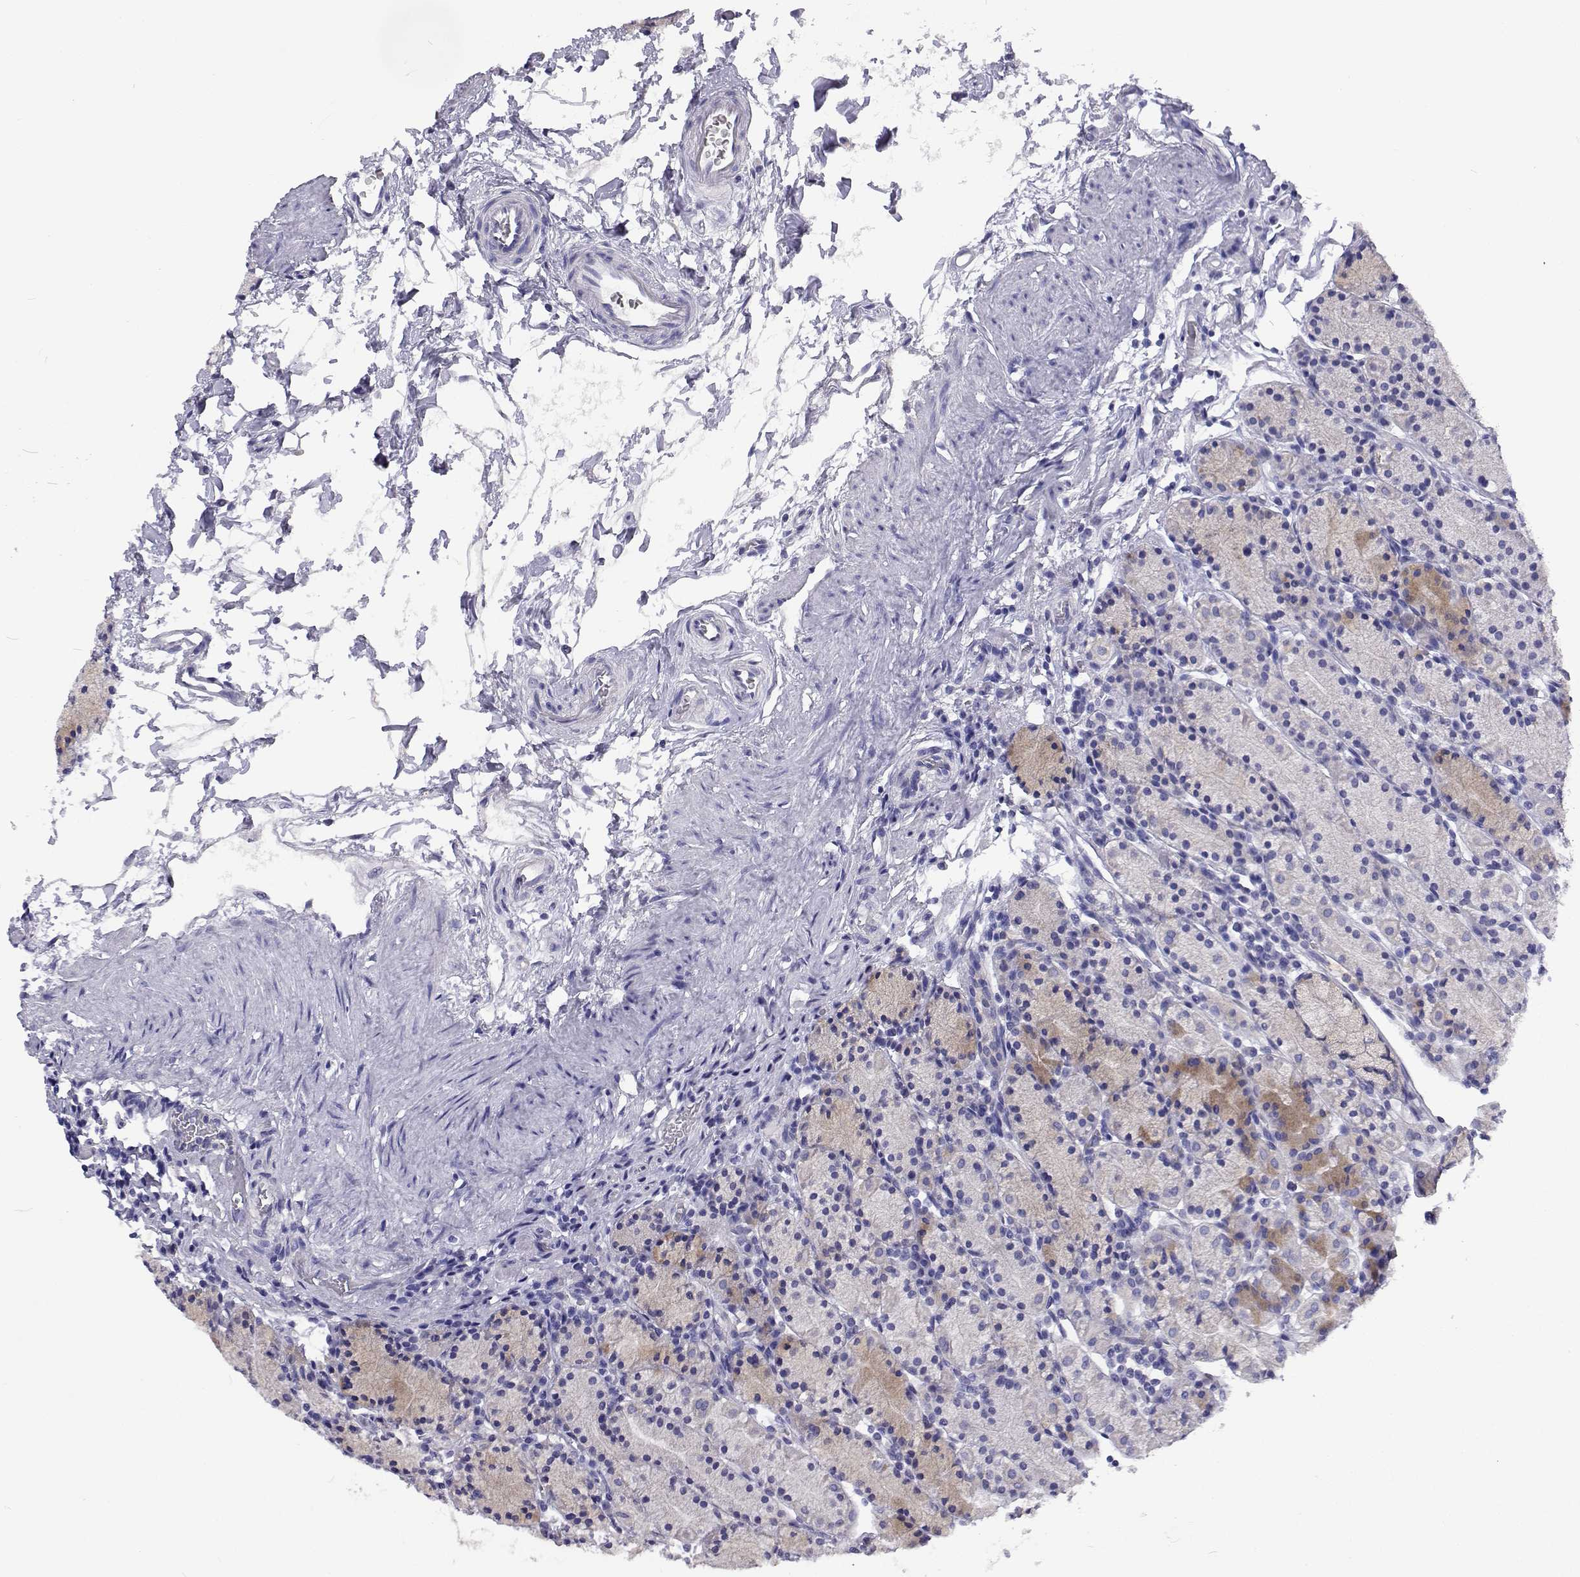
{"staining": {"intensity": "weak", "quantity": "<25%", "location": "cytoplasmic/membranous"}, "tissue": "stomach", "cell_type": "Glandular cells", "image_type": "normal", "snomed": [{"axis": "morphology", "description": "Normal tissue, NOS"}, {"axis": "topography", "description": "Stomach, upper"}, {"axis": "topography", "description": "Stomach"}], "caption": "Immunohistochemical staining of benign human stomach demonstrates no significant expression in glandular cells.", "gene": "LHFPL7", "patient": {"sex": "male", "age": 62}}